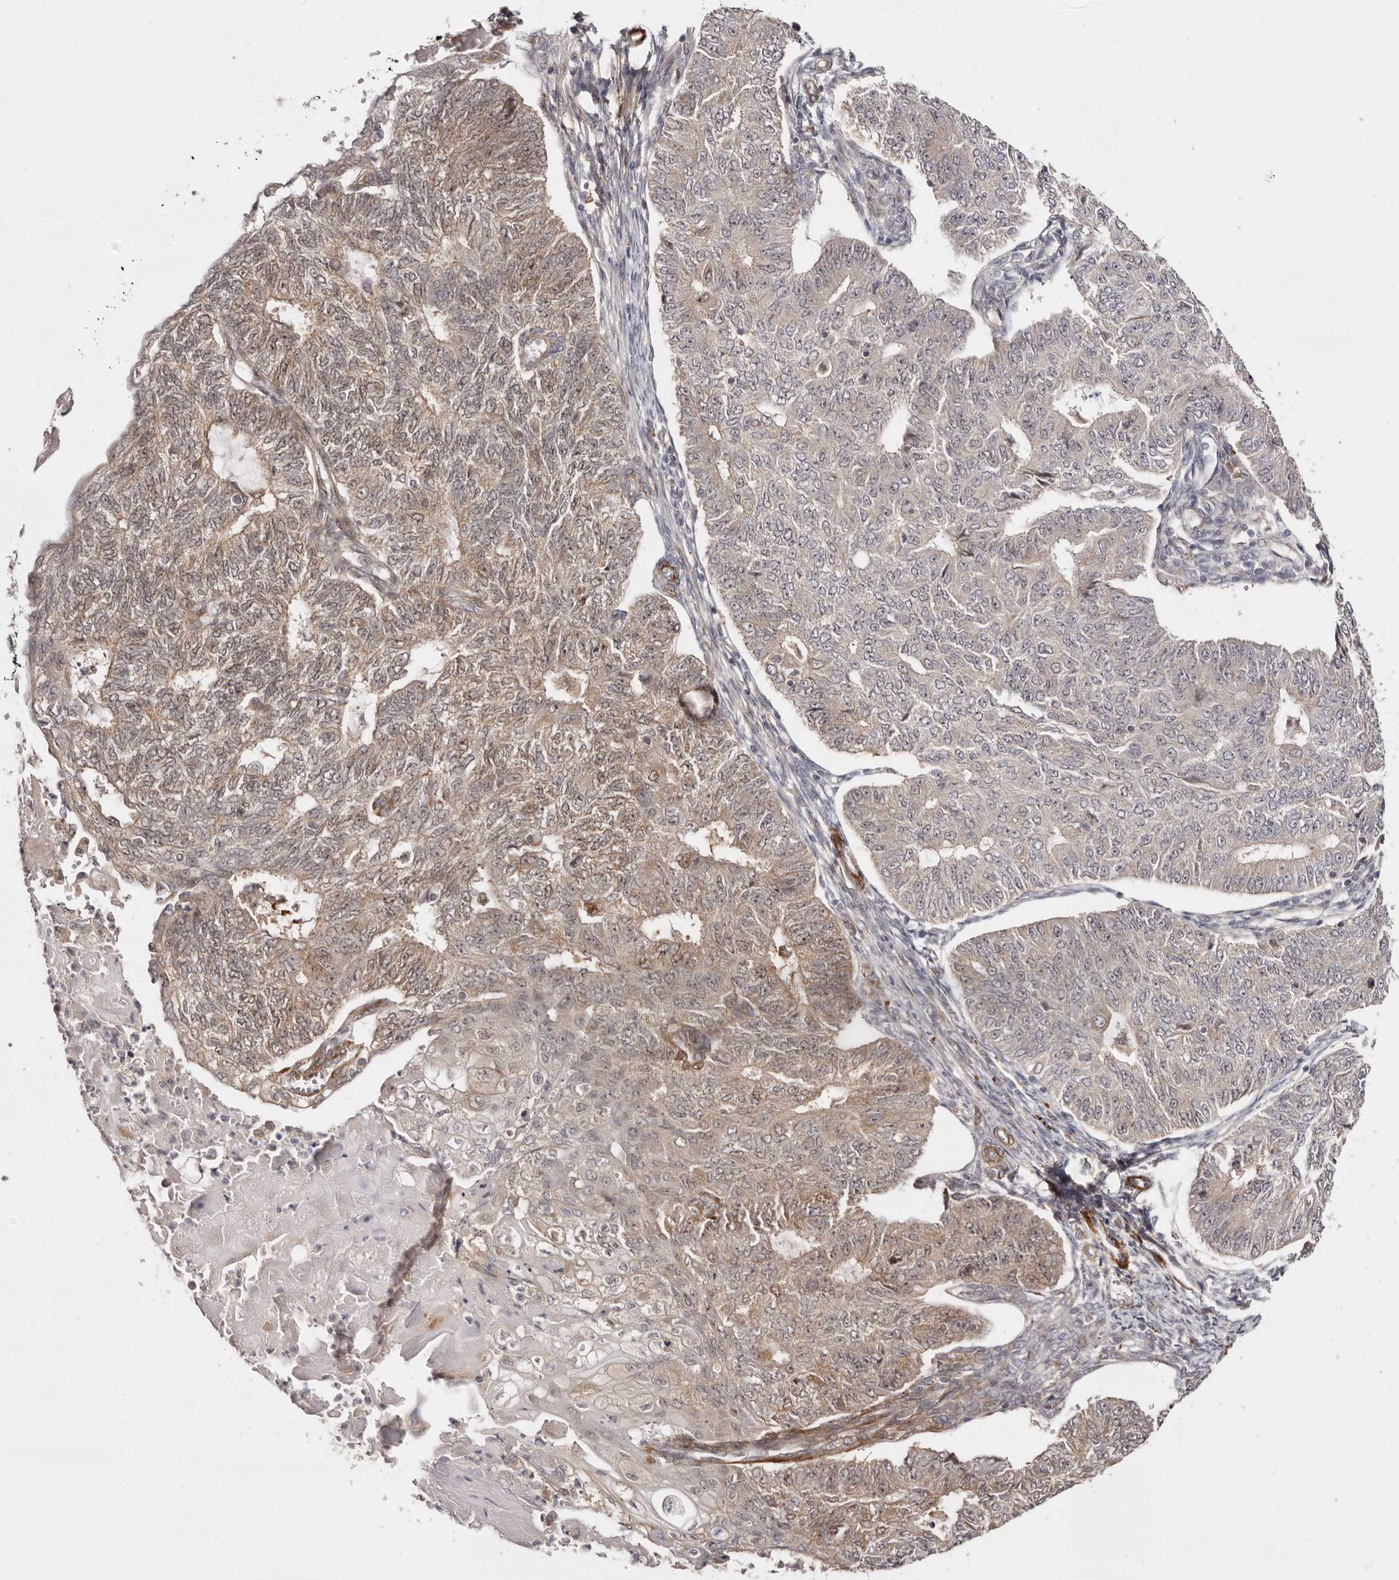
{"staining": {"intensity": "moderate", "quantity": ">75%", "location": "cytoplasmic/membranous,nuclear"}, "tissue": "endometrial cancer", "cell_type": "Tumor cells", "image_type": "cancer", "snomed": [{"axis": "morphology", "description": "Adenocarcinoma, NOS"}, {"axis": "topography", "description": "Endometrium"}], "caption": "The micrograph displays a brown stain indicating the presence of a protein in the cytoplasmic/membranous and nuclear of tumor cells in endometrial adenocarcinoma. (Stains: DAB (3,3'-diaminobenzidine) in brown, nuclei in blue, Microscopy: brightfield microscopy at high magnification).", "gene": "MICAL2", "patient": {"sex": "female", "age": 32}}